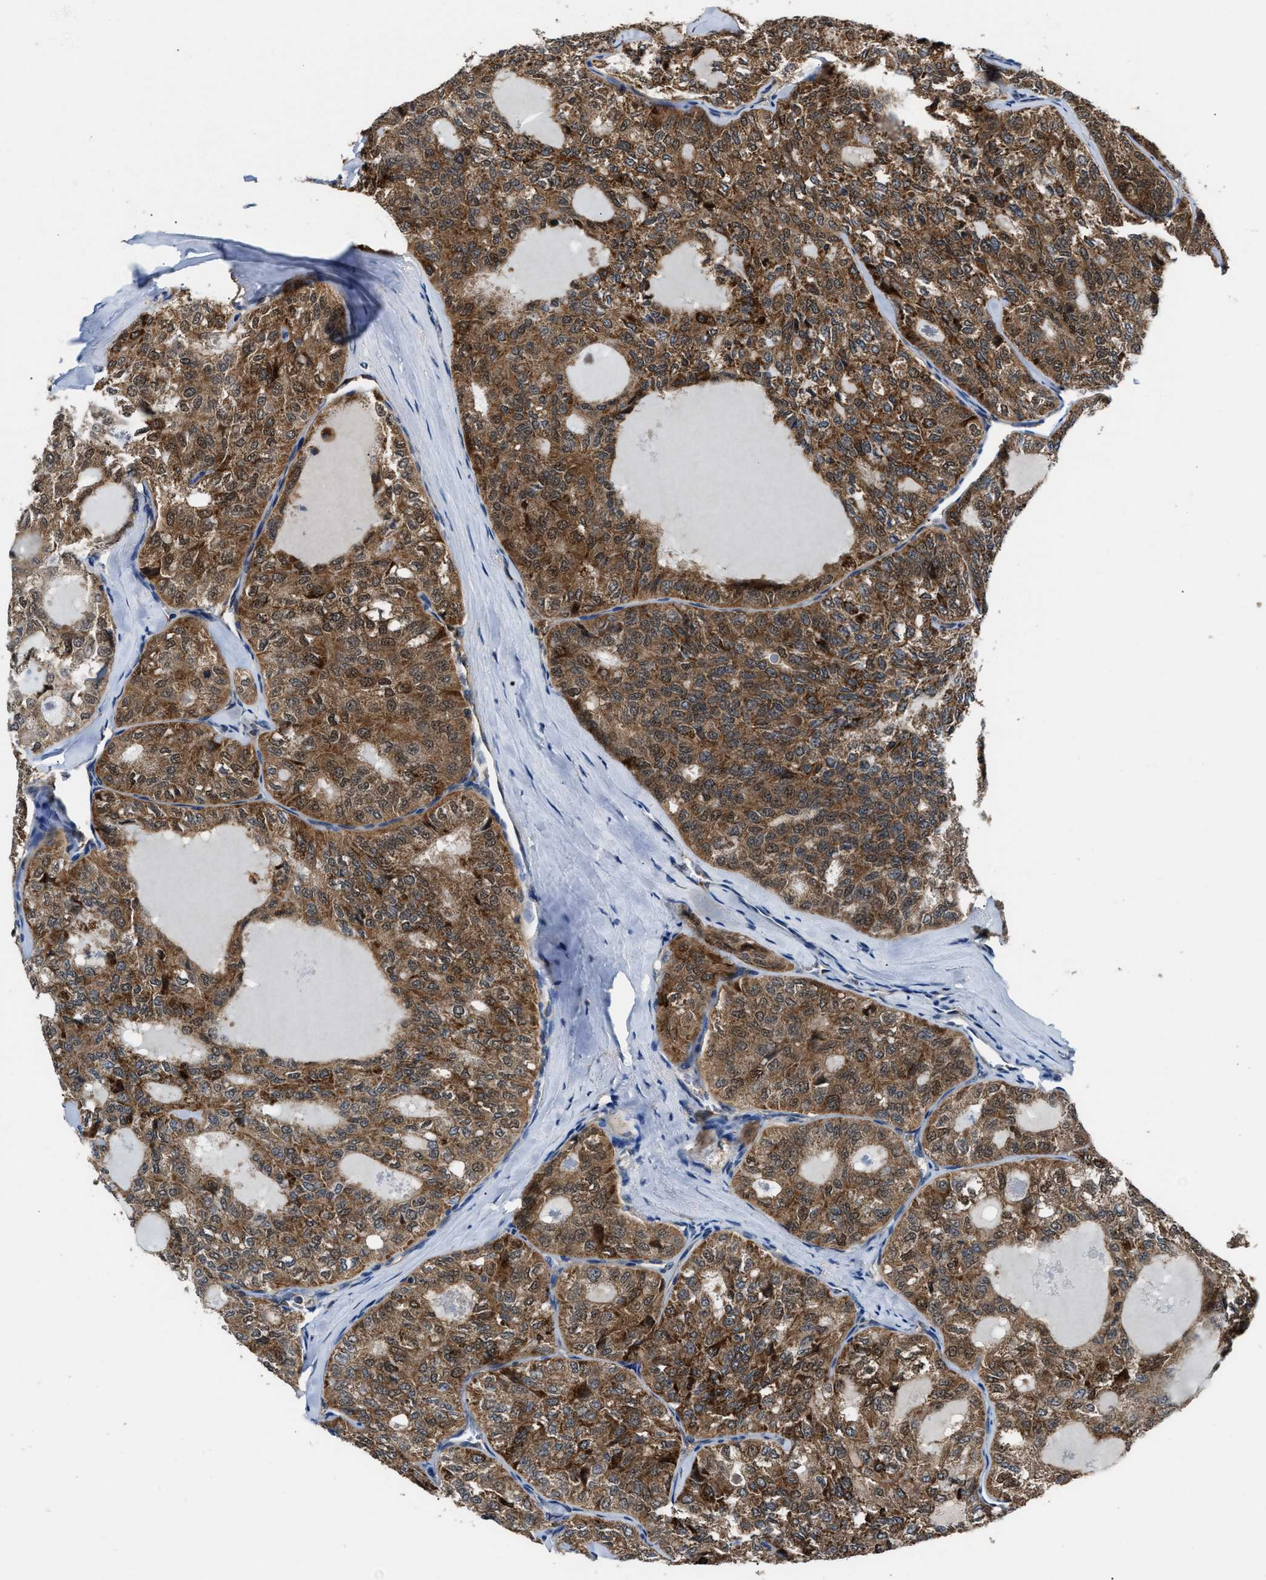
{"staining": {"intensity": "moderate", "quantity": ">75%", "location": "cytoplasmic/membranous"}, "tissue": "thyroid cancer", "cell_type": "Tumor cells", "image_type": "cancer", "snomed": [{"axis": "morphology", "description": "Follicular adenoma carcinoma, NOS"}, {"axis": "topography", "description": "Thyroid gland"}], "caption": "Moderate cytoplasmic/membranous staining for a protein is appreciated in approximately >75% of tumor cells of thyroid cancer (follicular adenoma carcinoma) using immunohistochemistry.", "gene": "PPA1", "patient": {"sex": "male", "age": 75}}